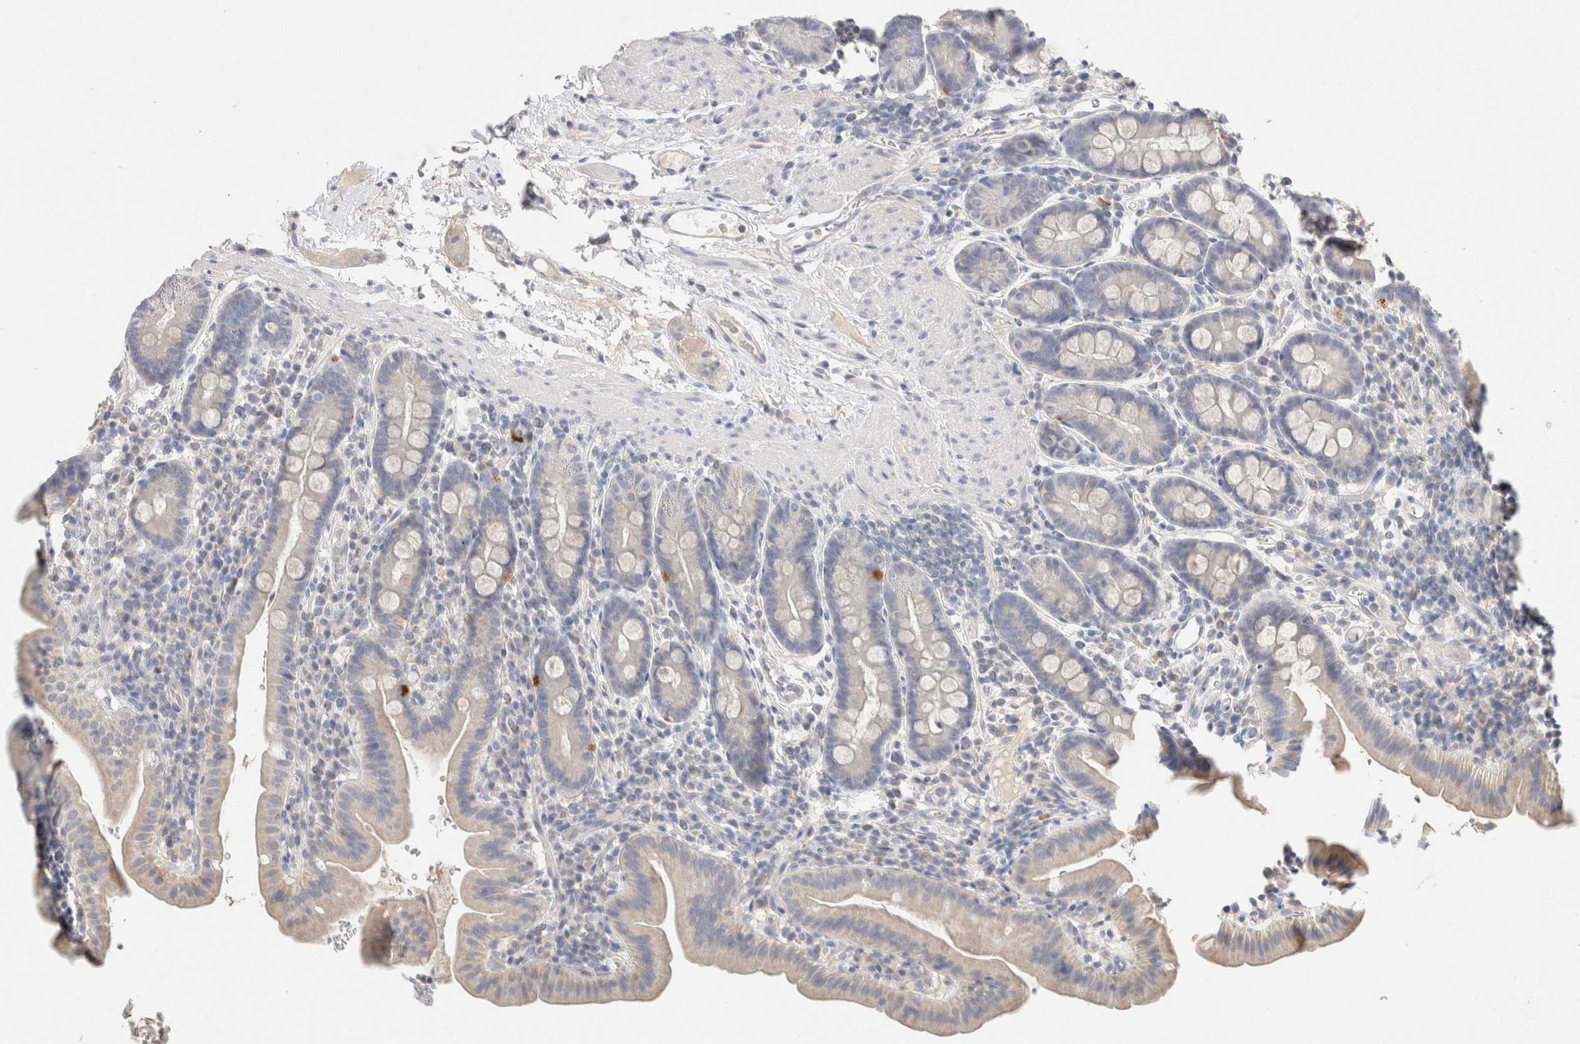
{"staining": {"intensity": "weak", "quantity": "<25%", "location": "cytoplasmic/membranous"}, "tissue": "duodenum", "cell_type": "Glandular cells", "image_type": "normal", "snomed": [{"axis": "morphology", "description": "Normal tissue, NOS"}, {"axis": "morphology", "description": "Adenocarcinoma, NOS"}, {"axis": "topography", "description": "Pancreas"}, {"axis": "topography", "description": "Duodenum"}], "caption": "This is an IHC image of unremarkable duodenum. There is no expression in glandular cells.", "gene": "MPP2", "patient": {"sex": "male", "age": 50}}